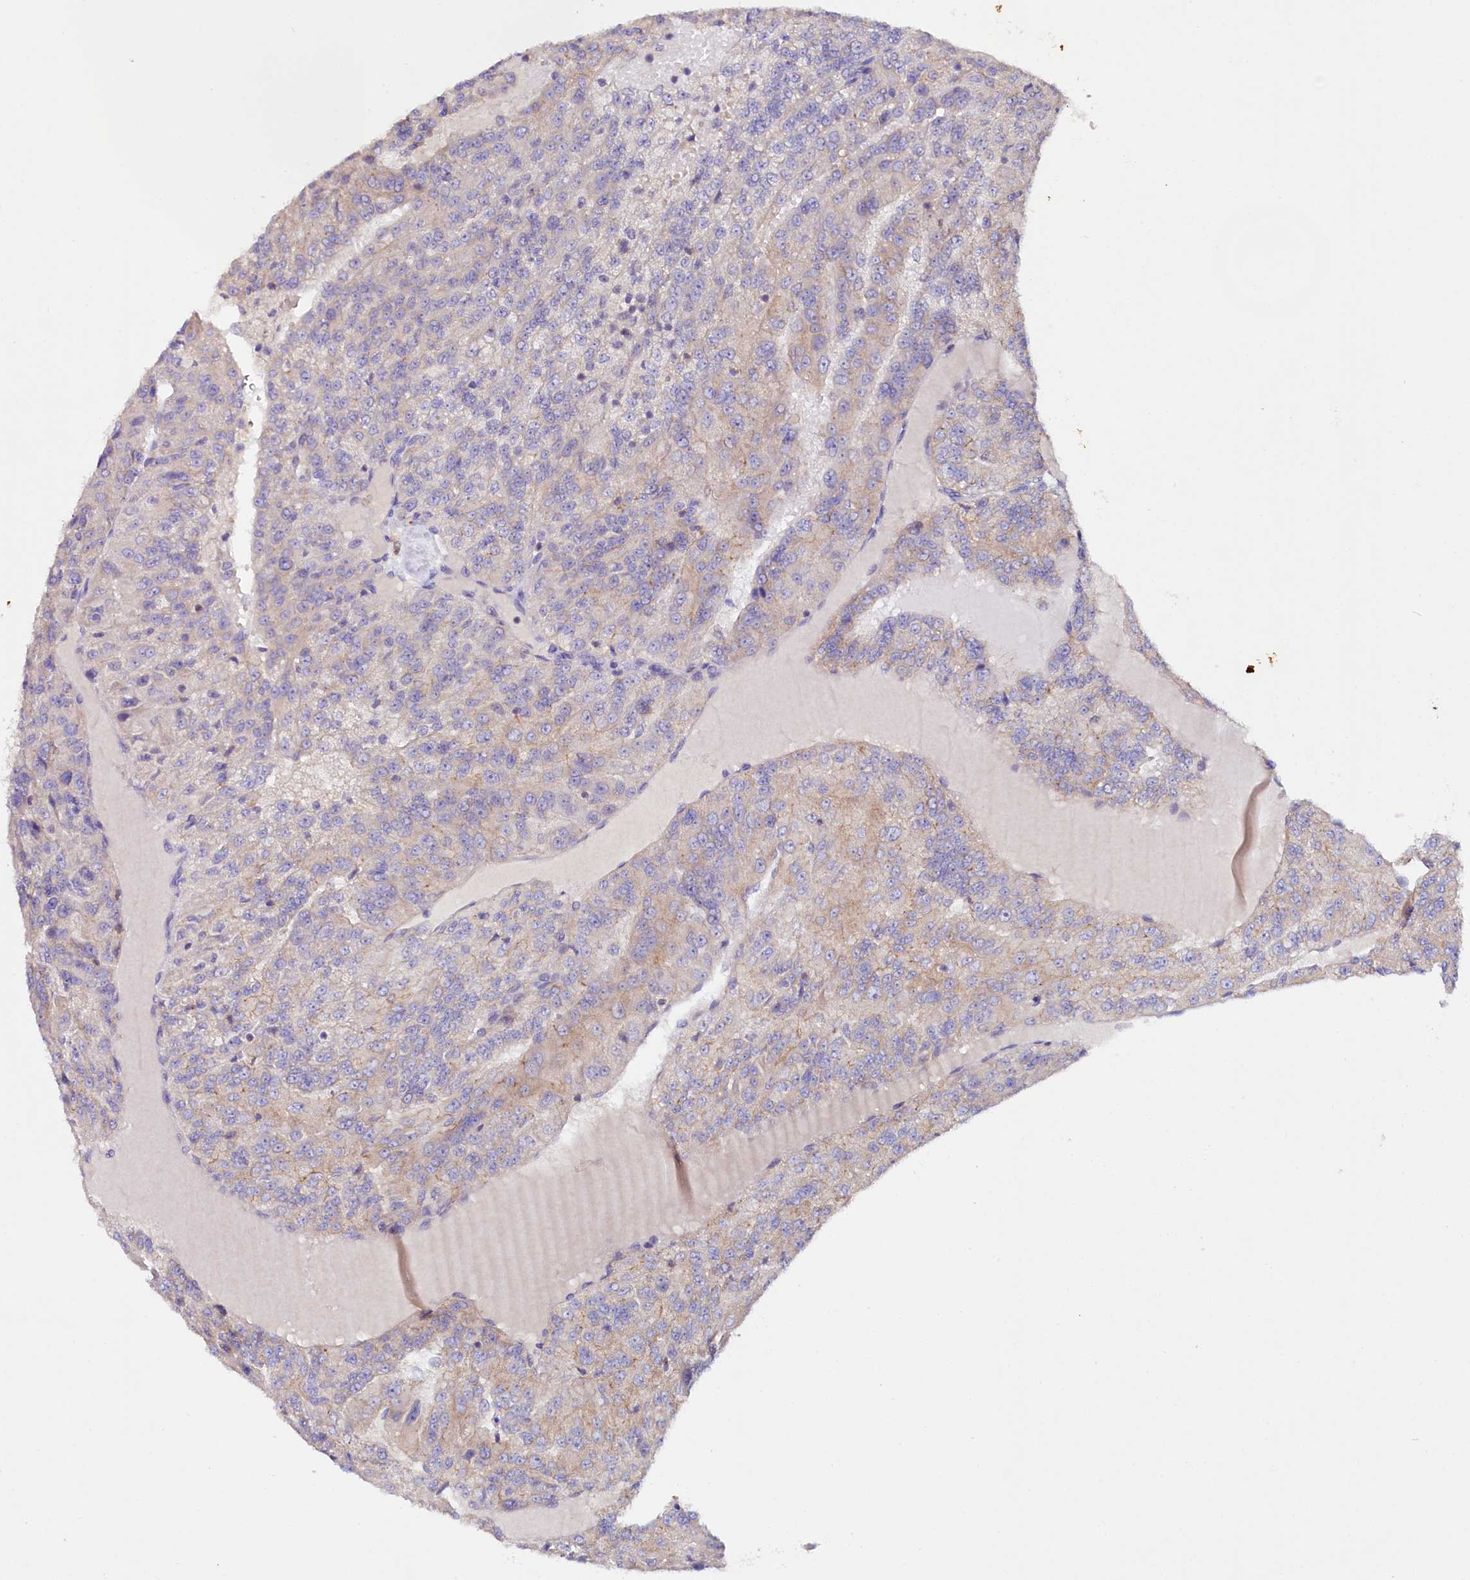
{"staining": {"intensity": "moderate", "quantity": "<25%", "location": "cytoplasmic/membranous"}, "tissue": "renal cancer", "cell_type": "Tumor cells", "image_type": "cancer", "snomed": [{"axis": "morphology", "description": "Adenocarcinoma, NOS"}, {"axis": "topography", "description": "Kidney"}], "caption": "Renal cancer (adenocarcinoma) stained with a protein marker exhibits moderate staining in tumor cells.", "gene": "SACM1L", "patient": {"sex": "female", "age": 63}}